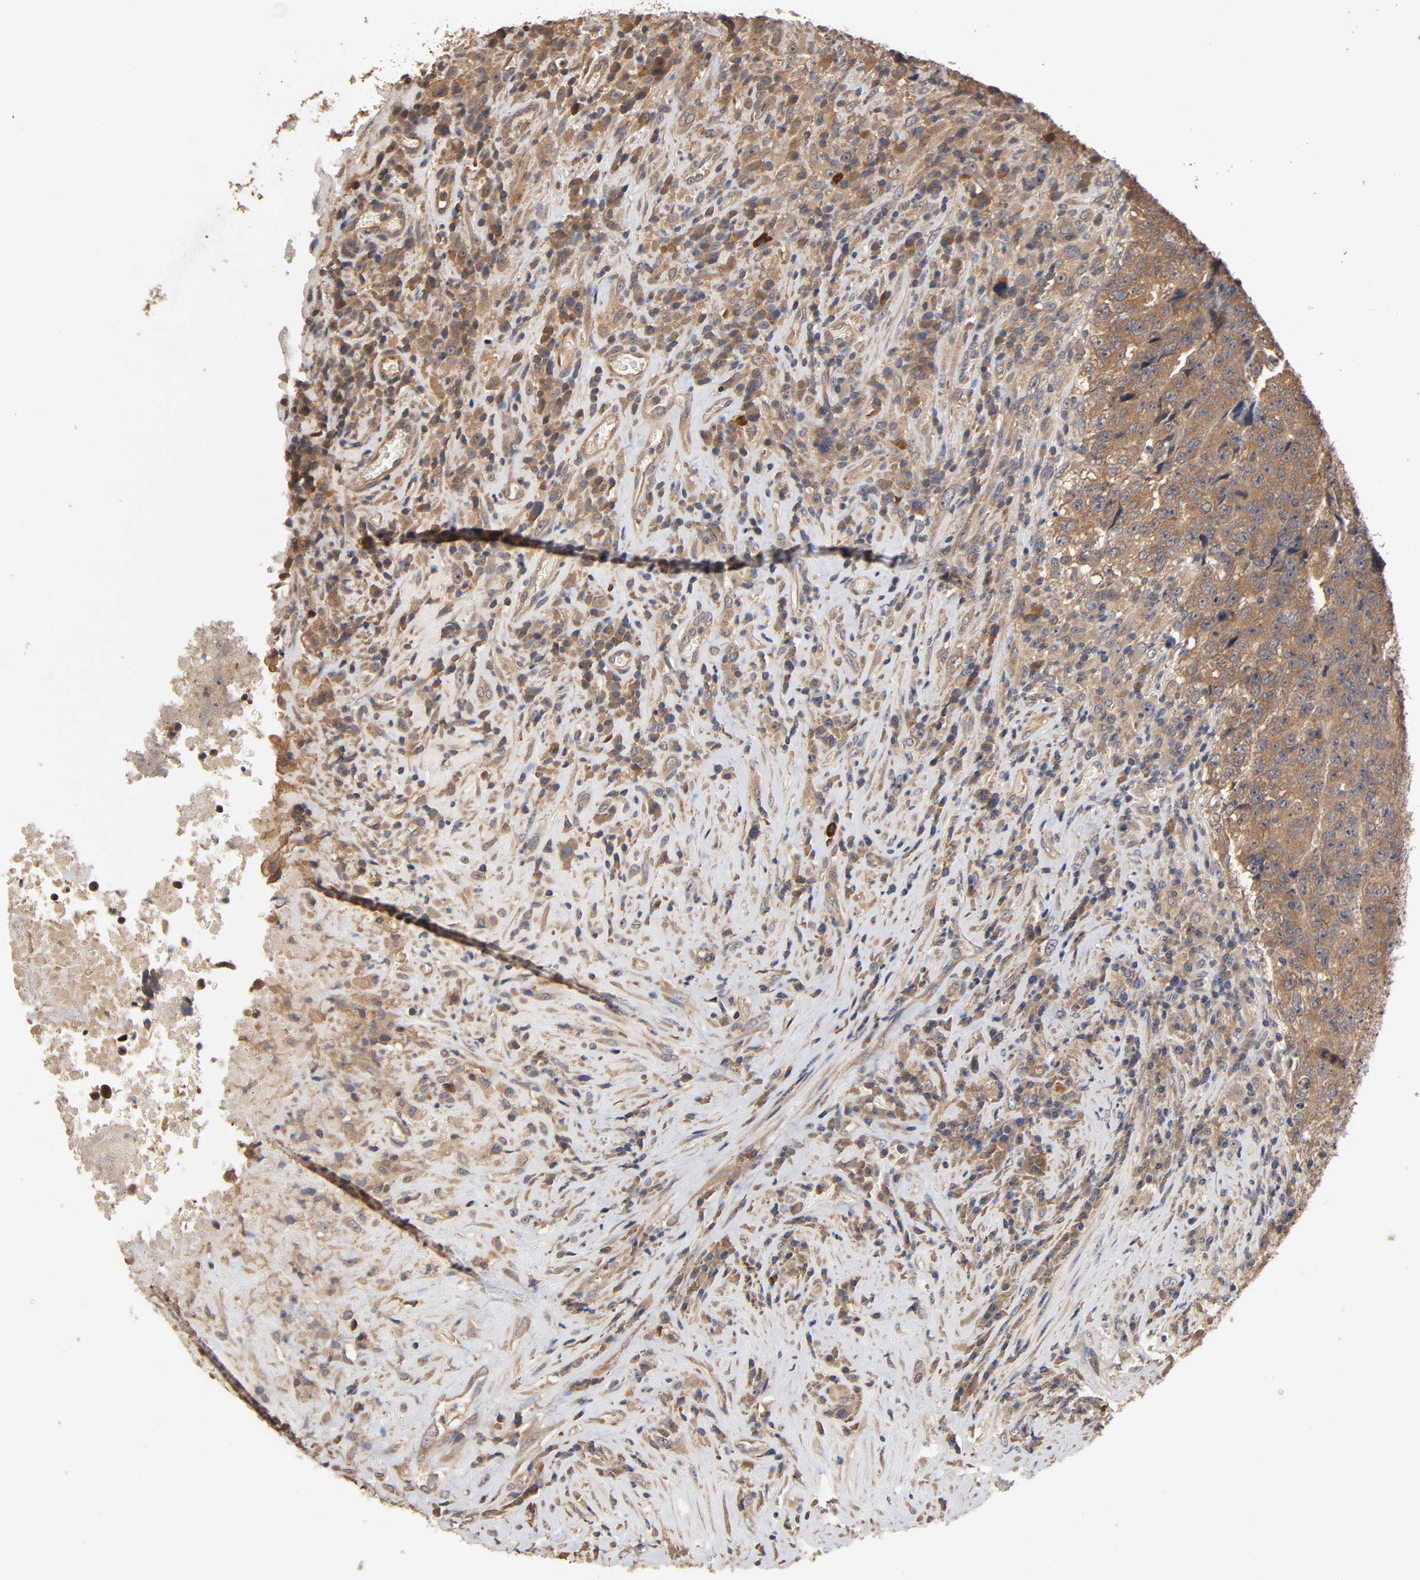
{"staining": {"intensity": "moderate", "quantity": ">75%", "location": "cytoplasmic/membranous"}, "tissue": "testis cancer", "cell_type": "Tumor cells", "image_type": "cancer", "snomed": [{"axis": "morphology", "description": "Necrosis, NOS"}, {"axis": "morphology", "description": "Carcinoma, Embryonal, NOS"}, {"axis": "topography", "description": "Testis"}], "caption": "Testis cancer stained for a protein (brown) reveals moderate cytoplasmic/membranous positive staining in approximately >75% of tumor cells.", "gene": "ARHGEF7", "patient": {"sex": "male", "age": 19}}